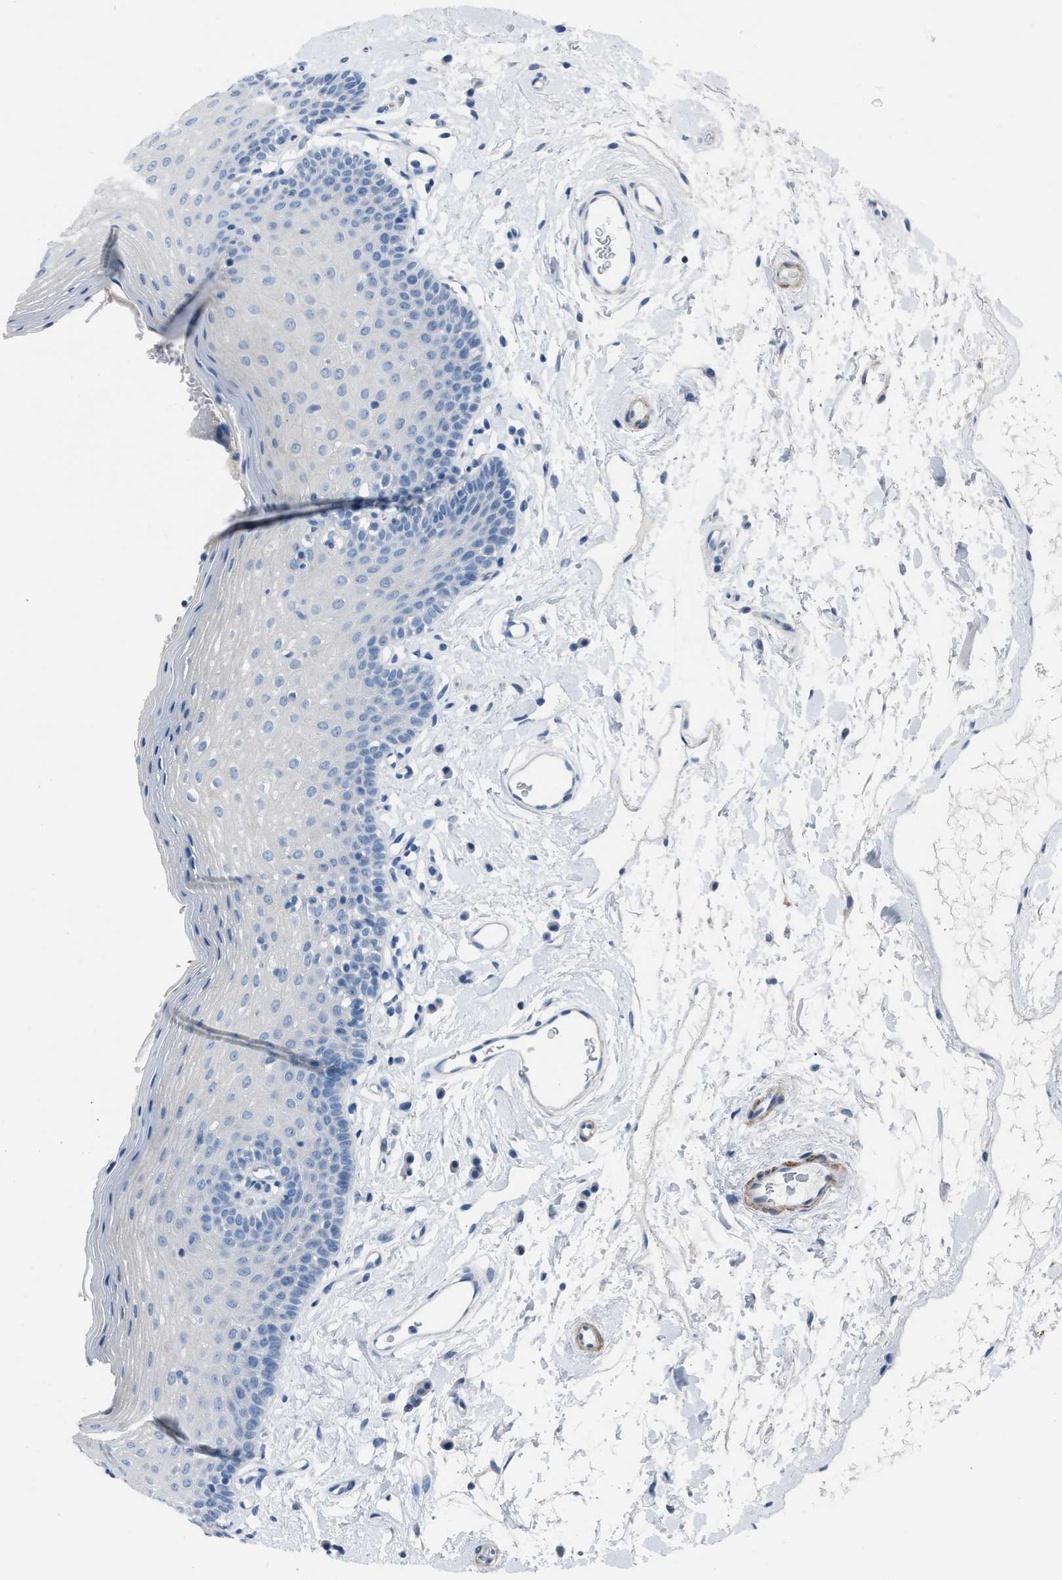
{"staining": {"intensity": "negative", "quantity": "none", "location": "none"}, "tissue": "oral mucosa", "cell_type": "Squamous epithelial cells", "image_type": "normal", "snomed": [{"axis": "morphology", "description": "Normal tissue, NOS"}, {"axis": "topography", "description": "Oral tissue"}], "caption": "IHC micrograph of unremarkable oral mucosa stained for a protein (brown), which demonstrates no positivity in squamous epithelial cells.", "gene": "SPATC1L", "patient": {"sex": "male", "age": 66}}